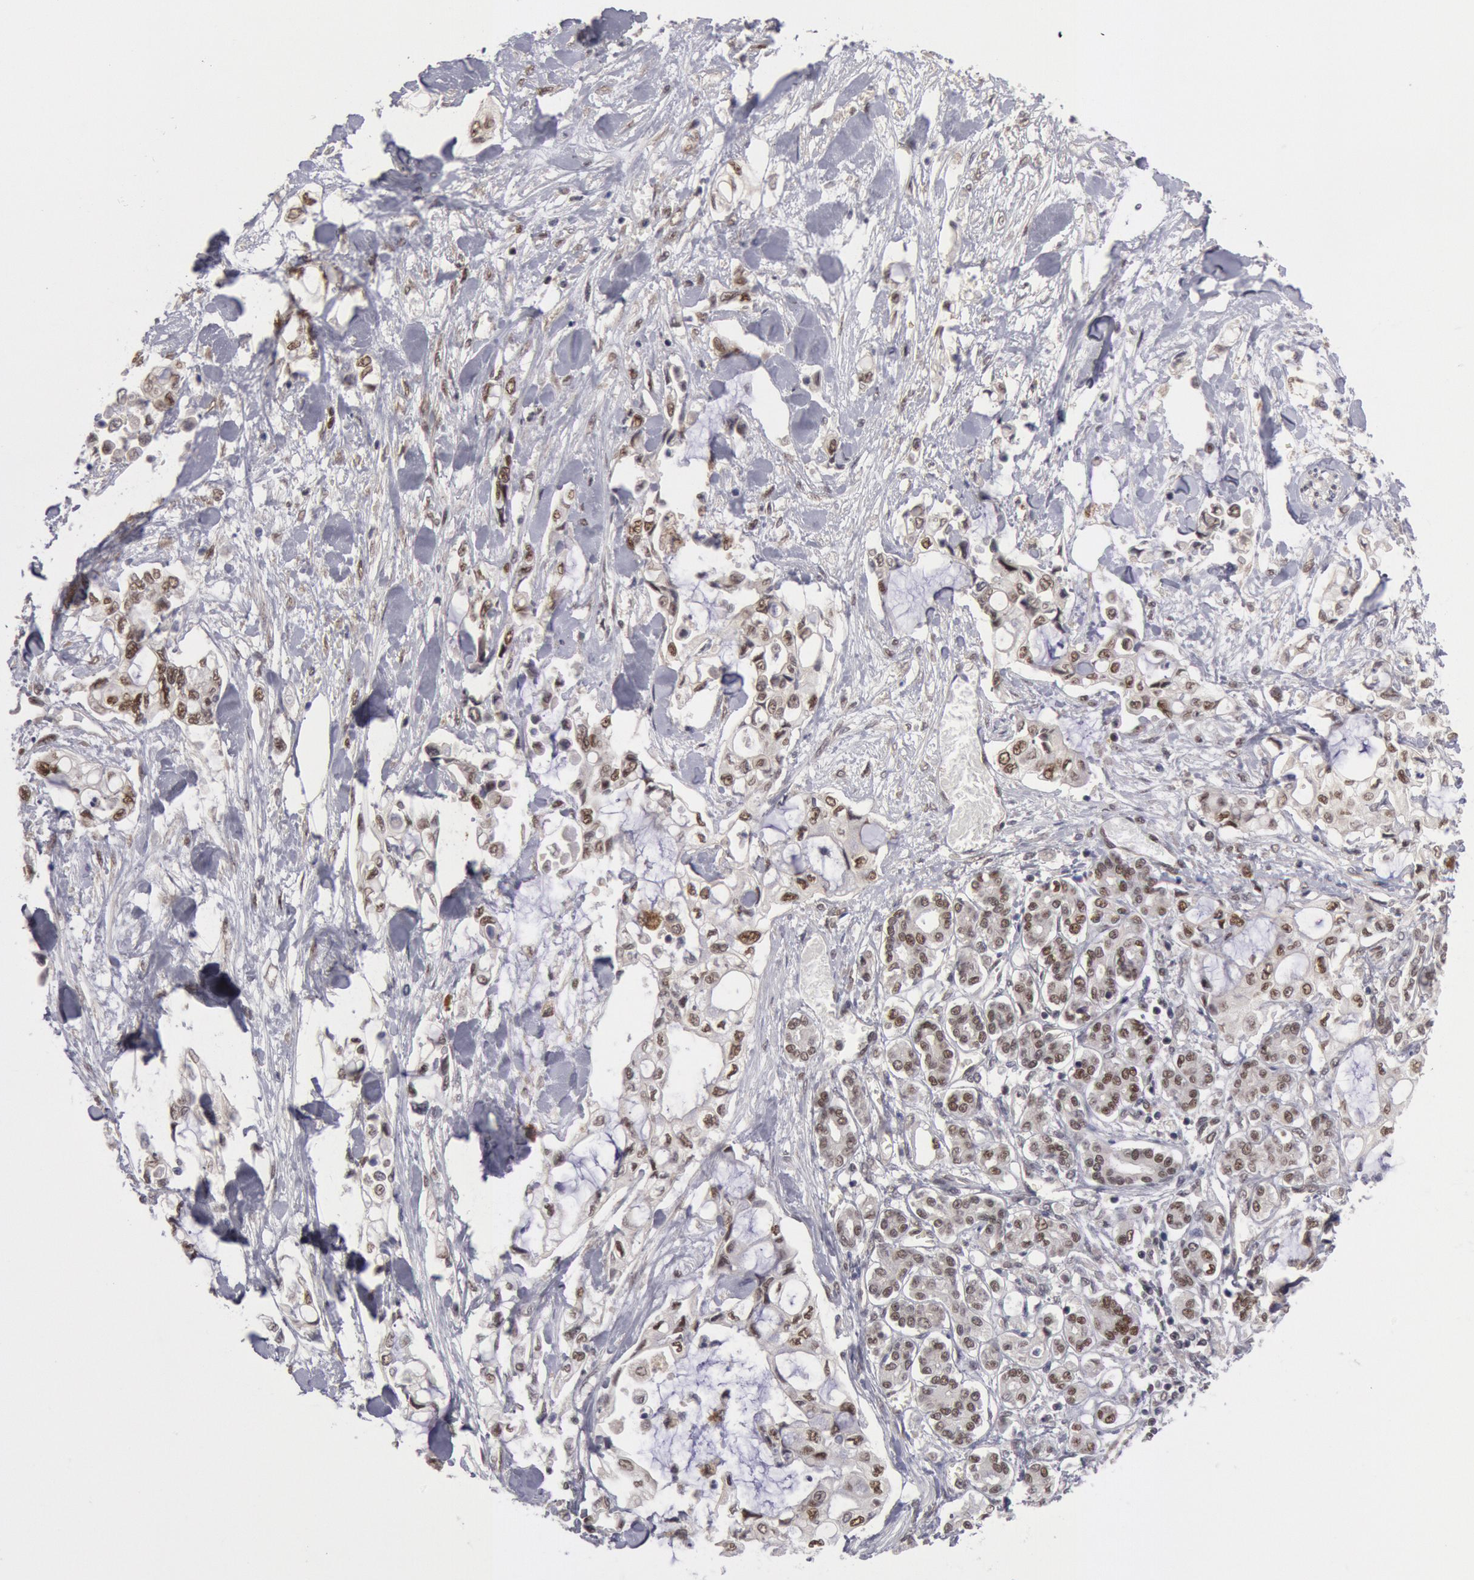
{"staining": {"intensity": "moderate", "quantity": "25%-75%", "location": "nuclear"}, "tissue": "pancreatic cancer", "cell_type": "Tumor cells", "image_type": "cancer", "snomed": [{"axis": "morphology", "description": "Adenocarcinoma, NOS"}, {"axis": "topography", "description": "Pancreas"}], "caption": "Protein expression analysis of human pancreatic cancer reveals moderate nuclear staining in approximately 25%-75% of tumor cells.", "gene": "PPP4R3B", "patient": {"sex": "female", "age": 70}}